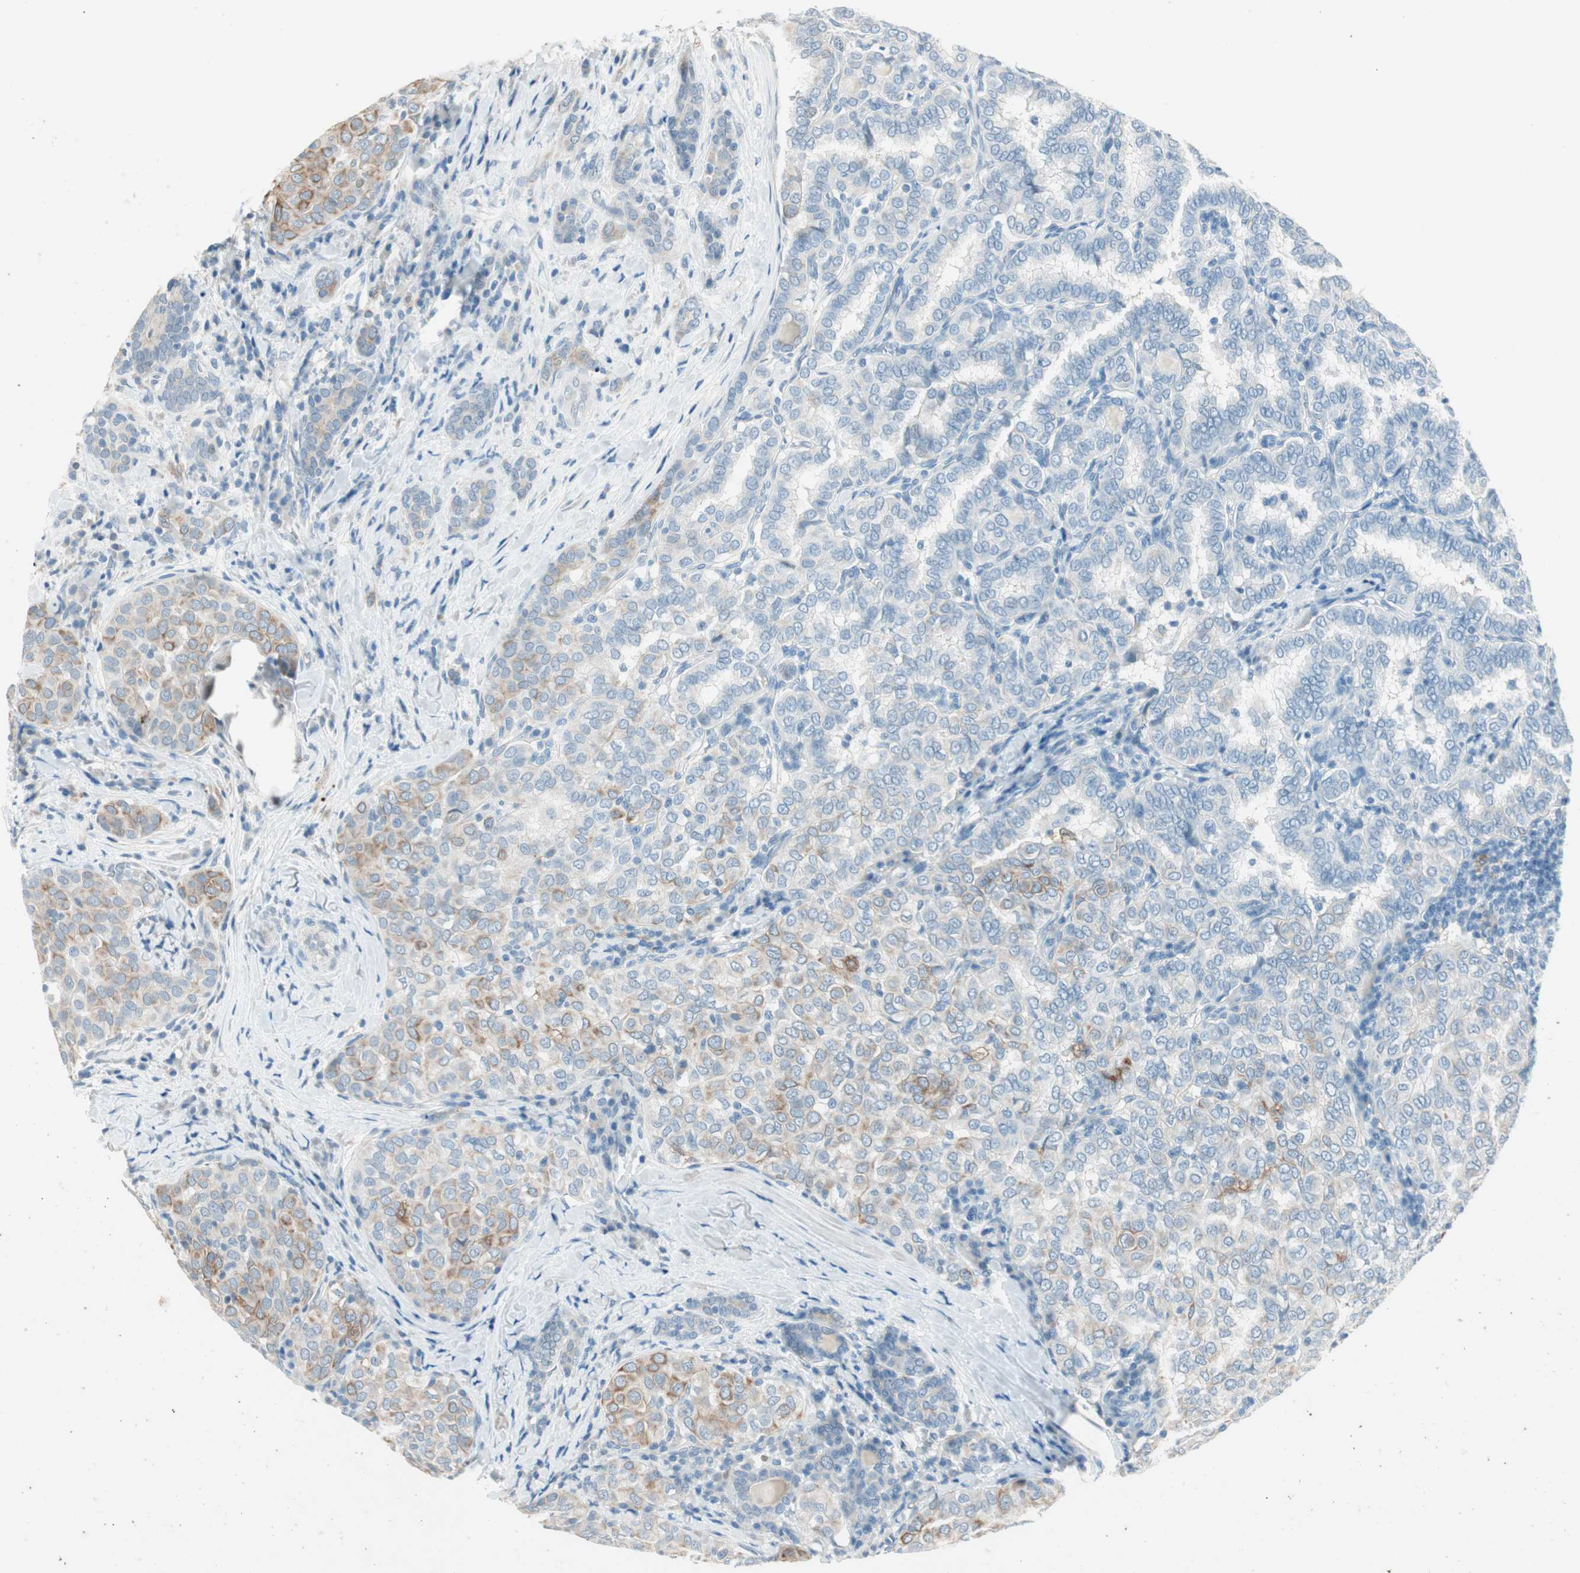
{"staining": {"intensity": "weak", "quantity": "25%-75%", "location": "cytoplasmic/membranous"}, "tissue": "thyroid cancer", "cell_type": "Tumor cells", "image_type": "cancer", "snomed": [{"axis": "morphology", "description": "Papillary adenocarcinoma, NOS"}, {"axis": "topography", "description": "Thyroid gland"}], "caption": "Protein staining reveals weak cytoplasmic/membranous staining in approximately 25%-75% of tumor cells in papillary adenocarcinoma (thyroid).", "gene": "GNAO1", "patient": {"sex": "female", "age": 30}}